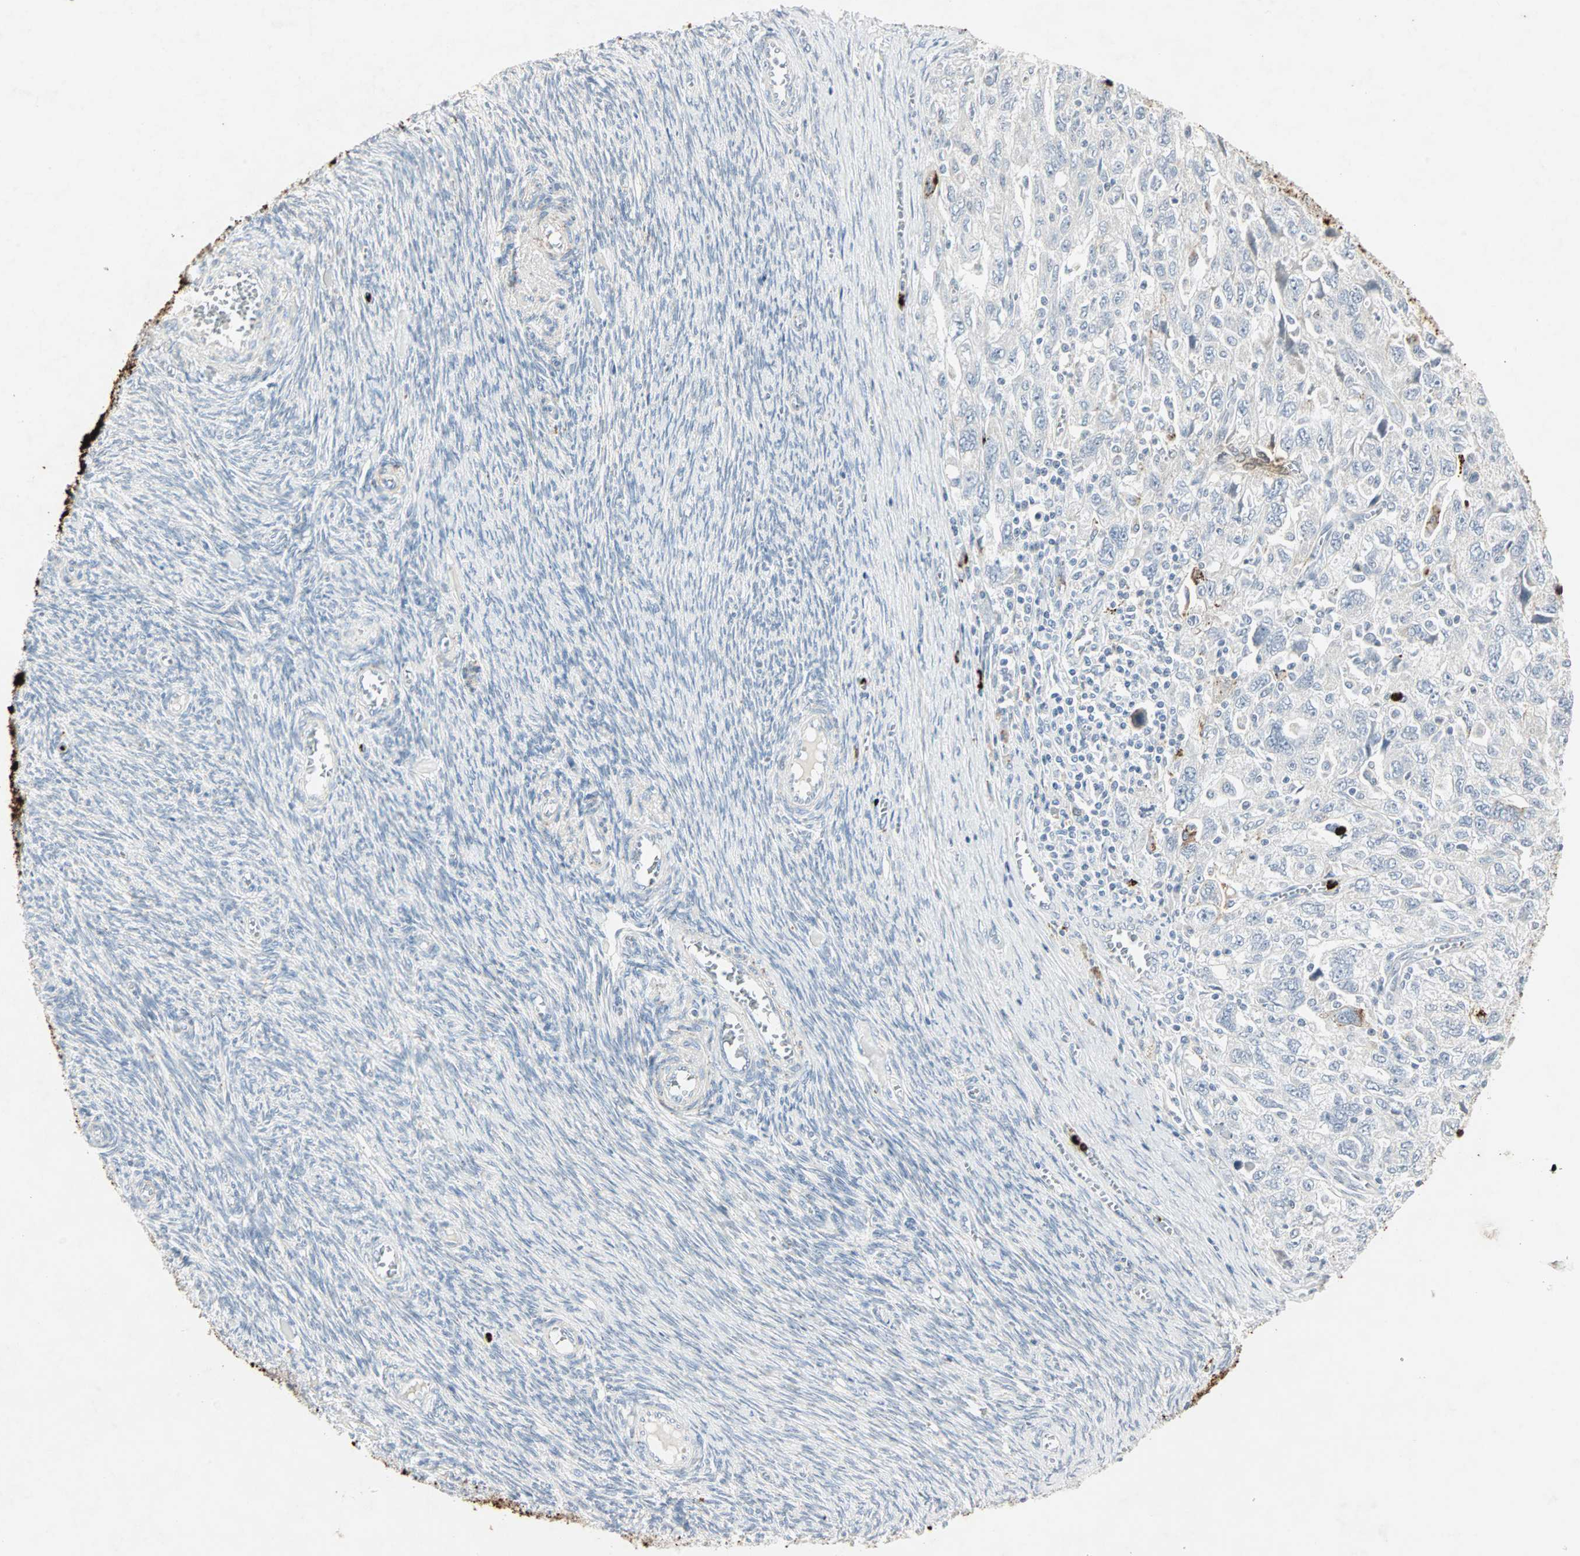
{"staining": {"intensity": "negative", "quantity": "none", "location": "none"}, "tissue": "ovarian cancer", "cell_type": "Tumor cells", "image_type": "cancer", "snomed": [{"axis": "morphology", "description": "Carcinoma, NOS"}, {"axis": "morphology", "description": "Cystadenocarcinoma, serous, NOS"}, {"axis": "topography", "description": "Ovary"}], "caption": "Tumor cells are negative for brown protein staining in ovarian serous cystadenocarcinoma.", "gene": "CEACAM6", "patient": {"sex": "female", "age": 69}}